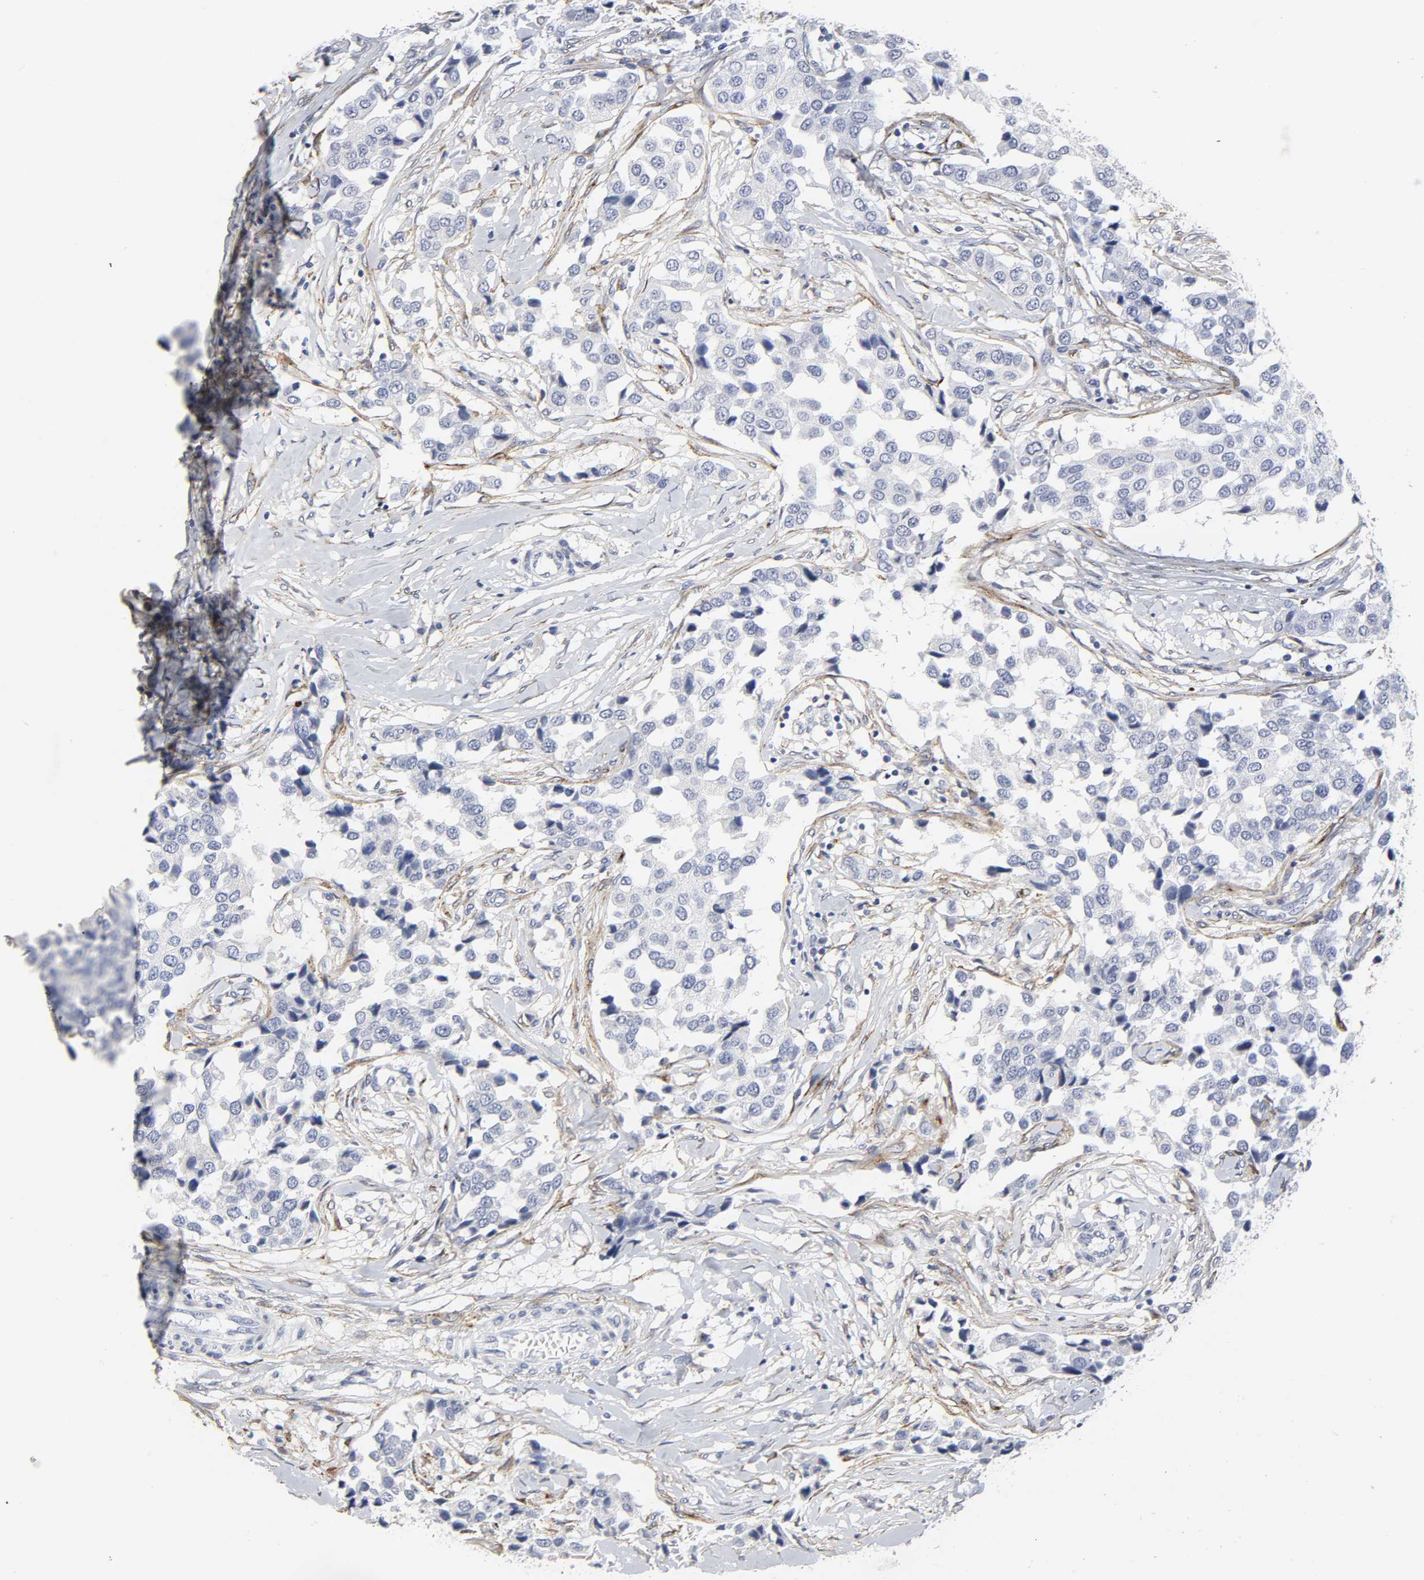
{"staining": {"intensity": "negative", "quantity": "none", "location": "none"}, "tissue": "breast cancer", "cell_type": "Tumor cells", "image_type": "cancer", "snomed": [{"axis": "morphology", "description": "Duct carcinoma"}, {"axis": "topography", "description": "Breast"}], "caption": "An image of human breast intraductal carcinoma is negative for staining in tumor cells.", "gene": "LRP1", "patient": {"sex": "female", "age": 80}}